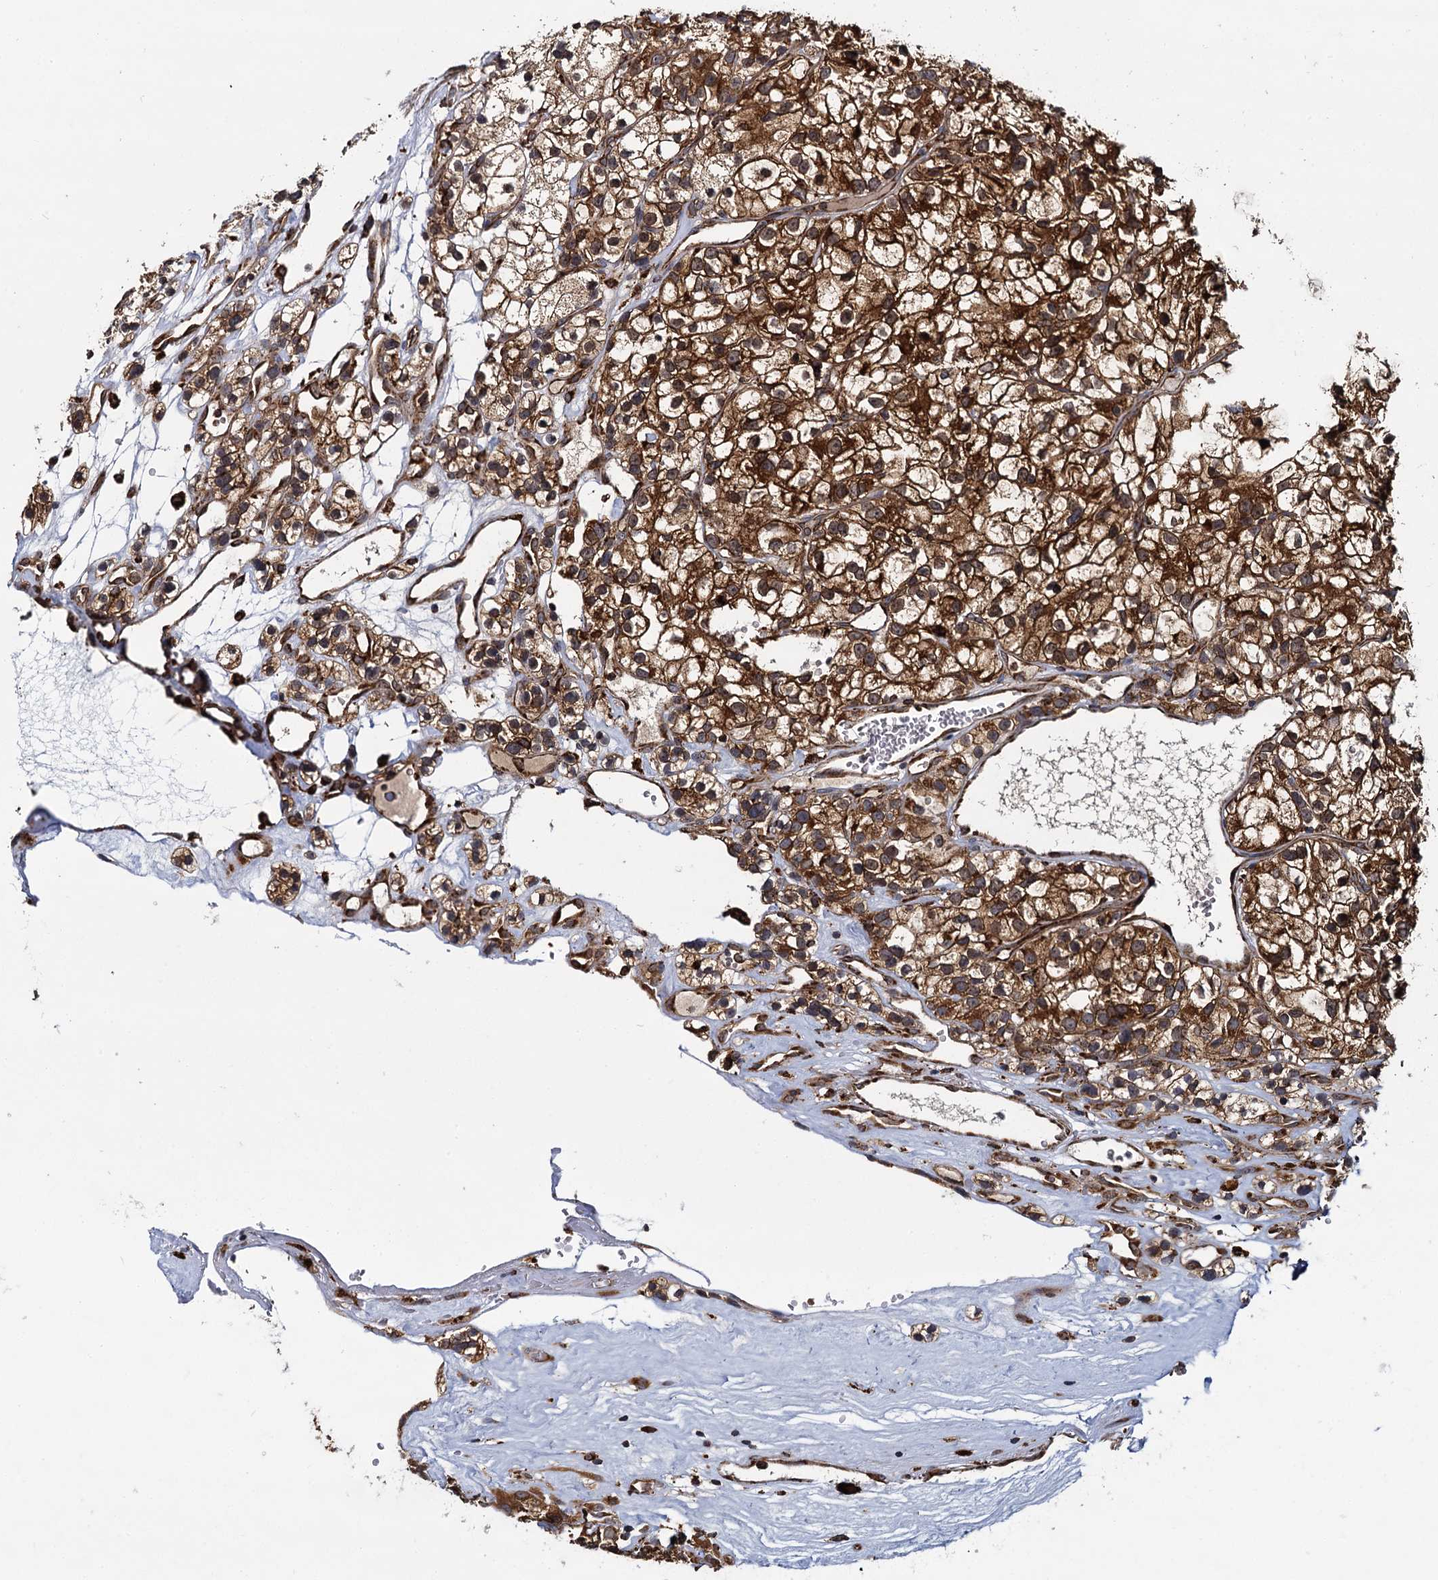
{"staining": {"intensity": "strong", "quantity": ">75%", "location": "cytoplasmic/membranous"}, "tissue": "renal cancer", "cell_type": "Tumor cells", "image_type": "cancer", "snomed": [{"axis": "morphology", "description": "Adenocarcinoma, NOS"}, {"axis": "topography", "description": "Kidney"}], "caption": "Brown immunohistochemical staining in human renal adenocarcinoma exhibits strong cytoplasmic/membranous expression in about >75% of tumor cells.", "gene": "UFM1", "patient": {"sex": "female", "age": 57}}